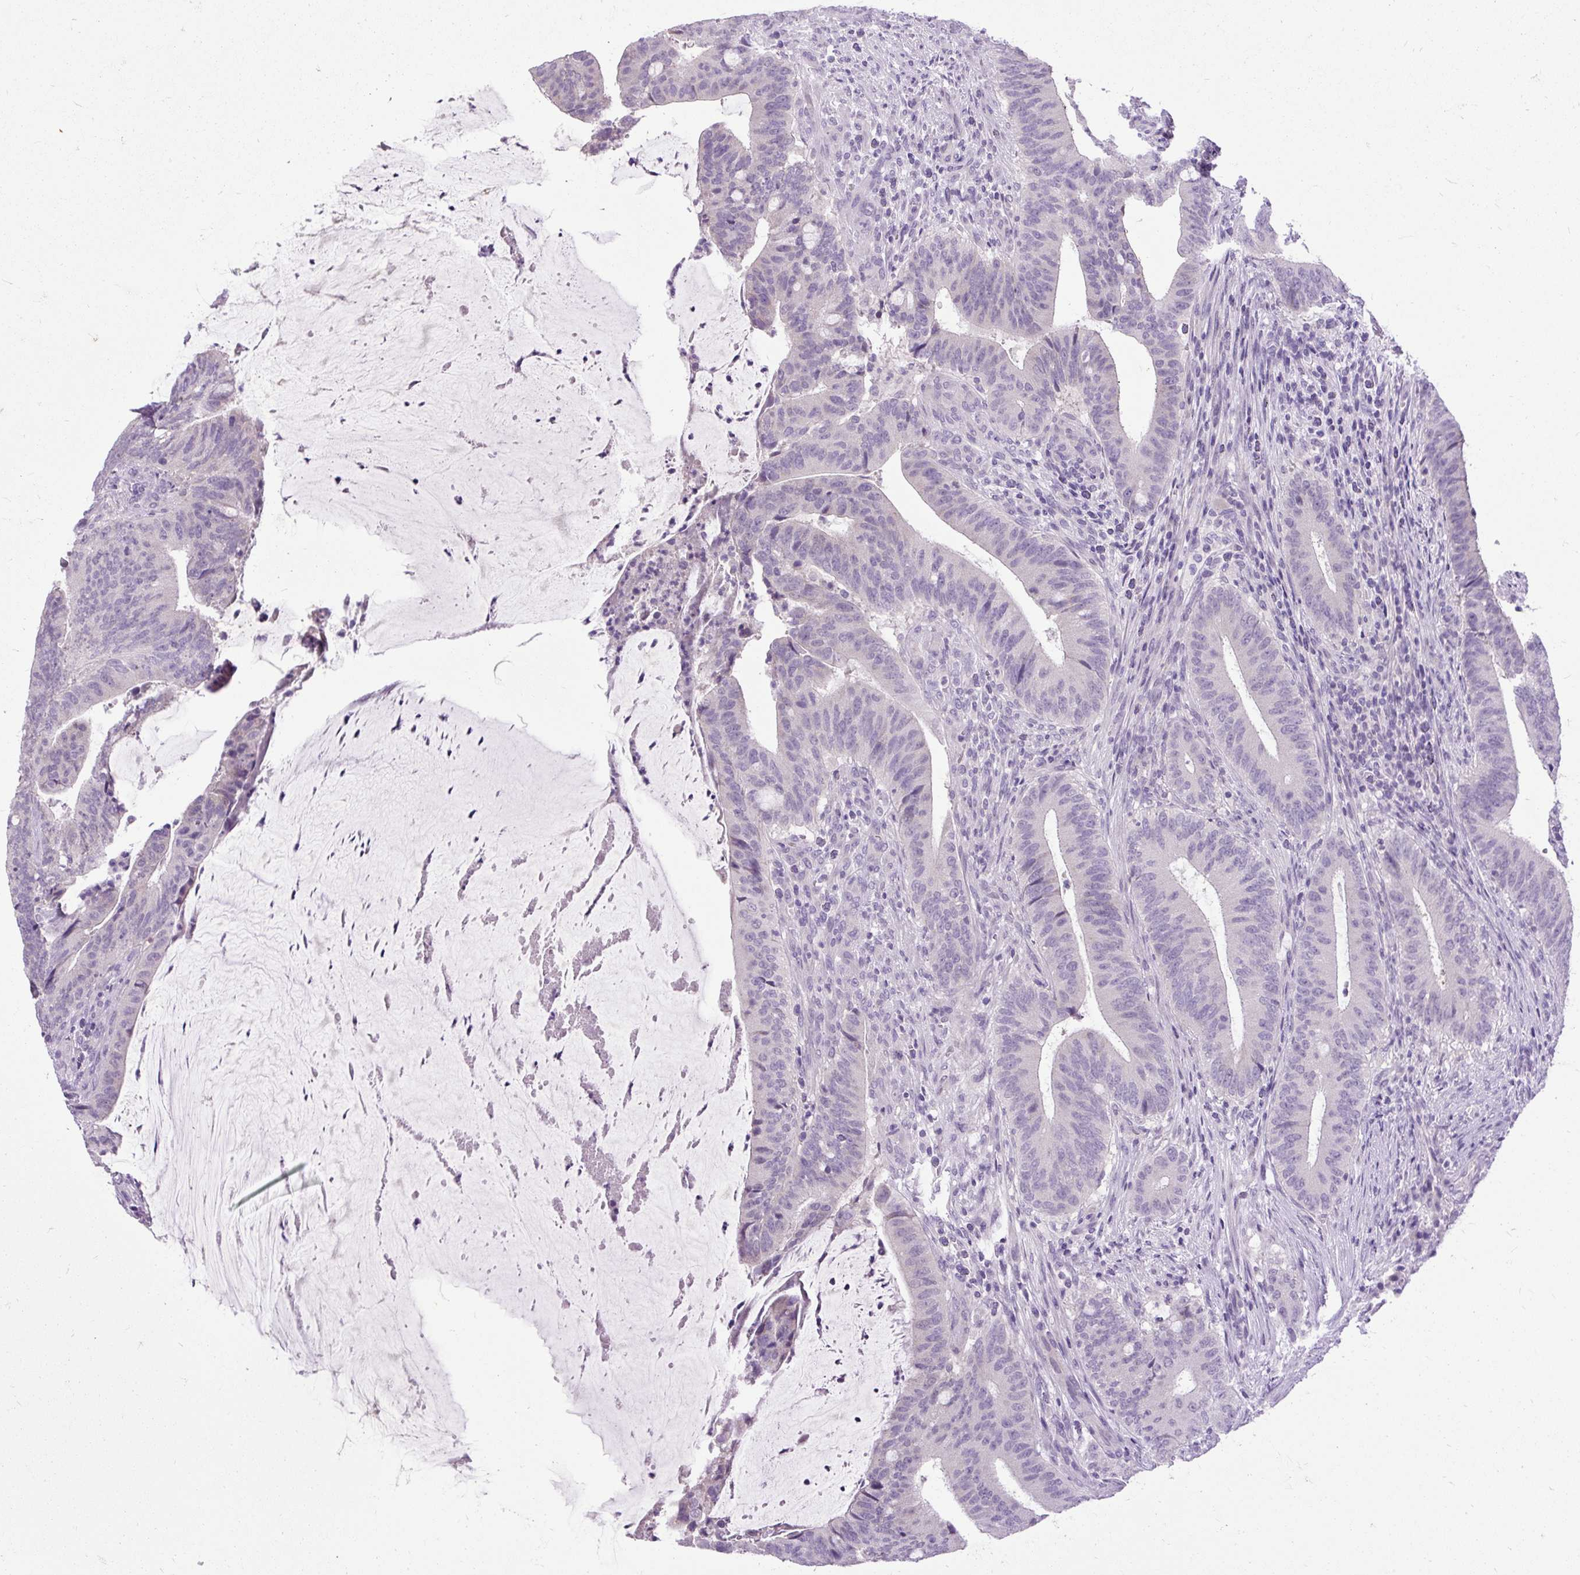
{"staining": {"intensity": "negative", "quantity": "none", "location": "none"}, "tissue": "colorectal cancer", "cell_type": "Tumor cells", "image_type": "cancer", "snomed": [{"axis": "morphology", "description": "Adenocarcinoma, NOS"}, {"axis": "topography", "description": "Colon"}], "caption": "Colorectal adenocarcinoma was stained to show a protein in brown. There is no significant expression in tumor cells.", "gene": "FABP7", "patient": {"sex": "female", "age": 43}}